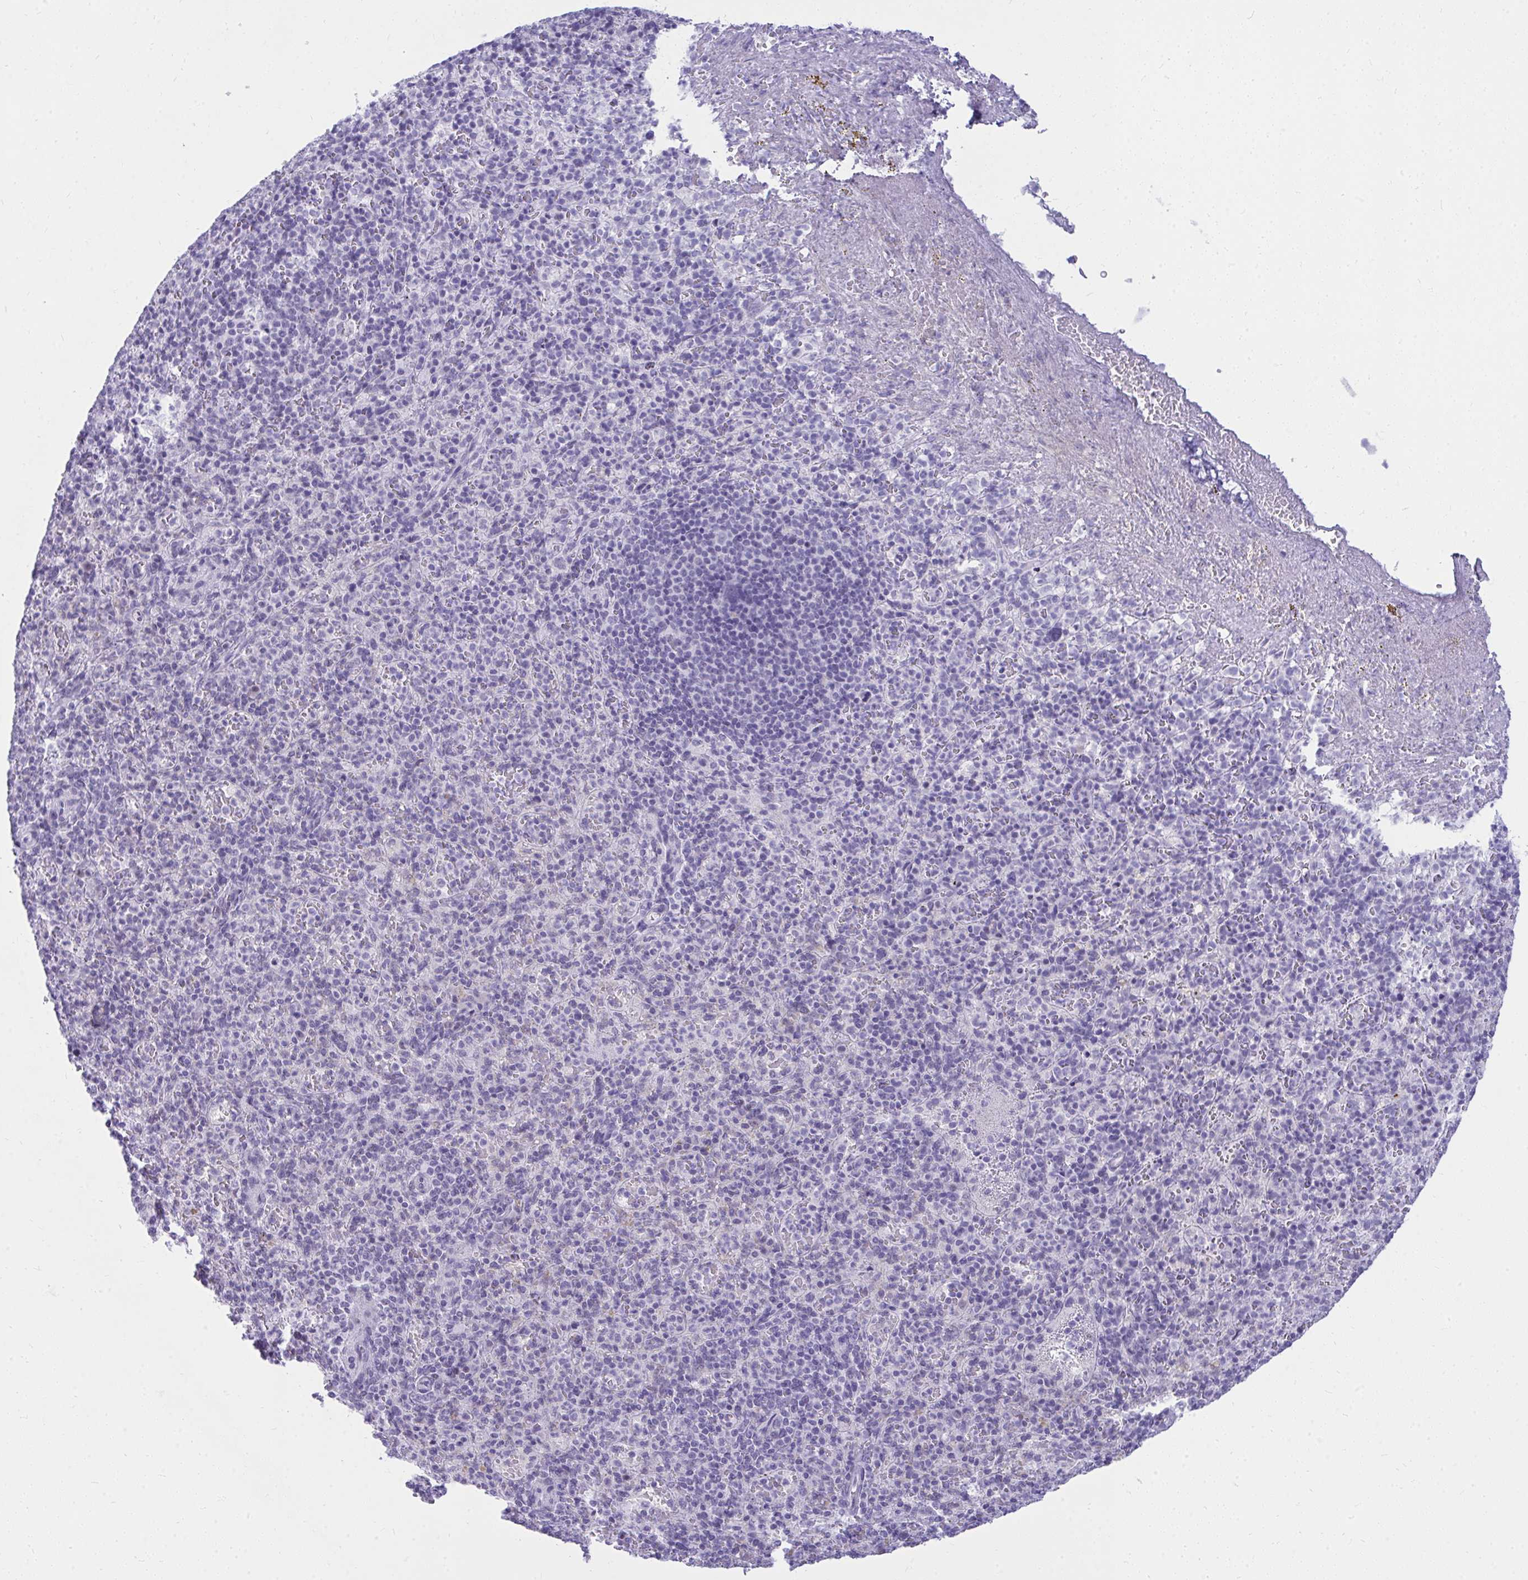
{"staining": {"intensity": "negative", "quantity": "none", "location": "none"}, "tissue": "spleen", "cell_type": "Cells in red pulp", "image_type": "normal", "snomed": [{"axis": "morphology", "description": "Normal tissue, NOS"}, {"axis": "topography", "description": "Spleen"}], "caption": "An immunohistochemistry (IHC) photomicrograph of normal spleen is shown. There is no staining in cells in red pulp of spleen.", "gene": "OR5F1", "patient": {"sex": "female", "age": 74}}